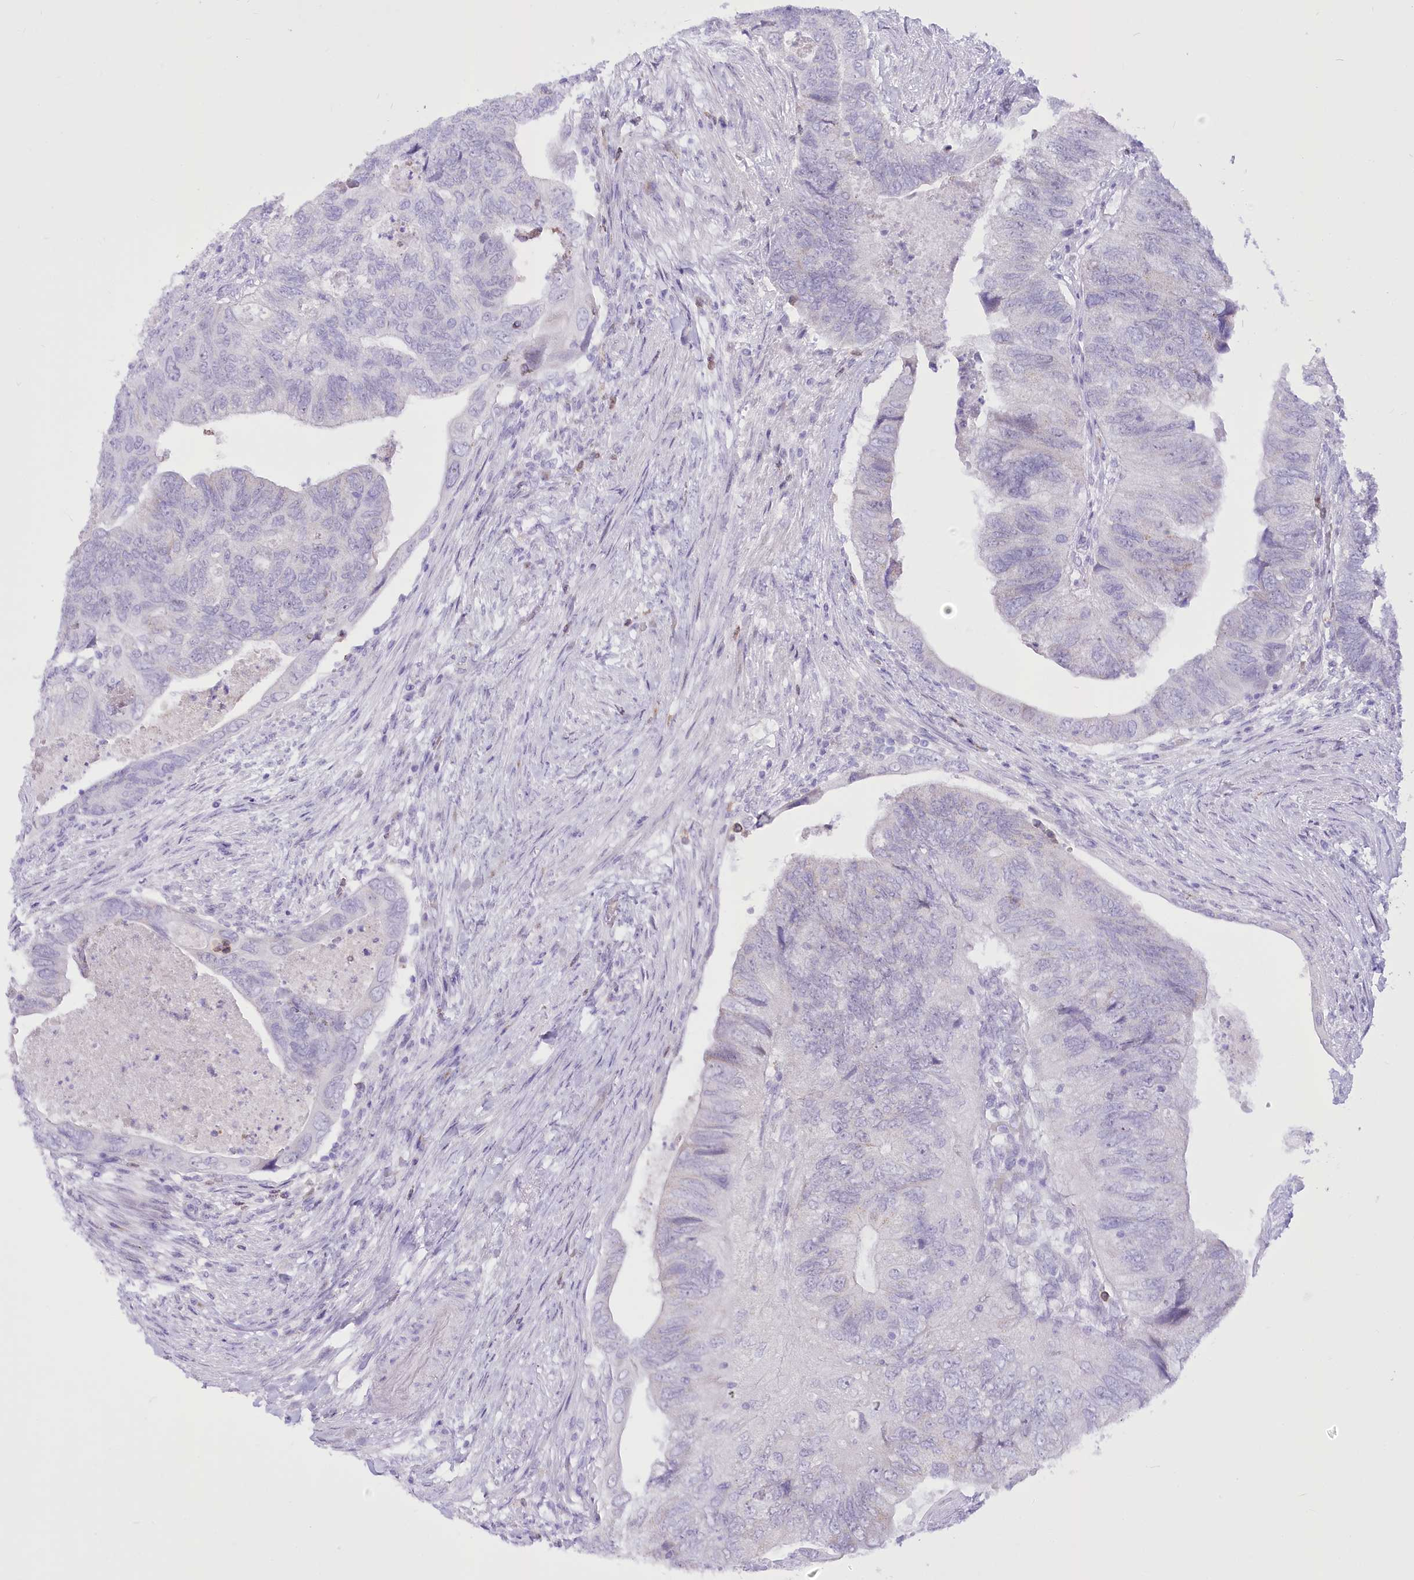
{"staining": {"intensity": "negative", "quantity": "none", "location": "none"}, "tissue": "colorectal cancer", "cell_type": "Tumor cells", "image_type": "cancer", "snomed": [{"axis": "morphology", "description": "Adenocarcinoma, NOS"}, {"axis": "topography", "description": "Rectum"}], "caption": "This is a image of immunohistochemistry staining of colorectal cancer (adenocarcinoma), which shows no expression in tumor cells. The staining was performed using DAB to visualize the protein expression in brown, while the nuclei were stained in blue with hematoxylin (Magnification: 20x).", "gene": "BEND7", "patient": {"sex": "male", "age": 63}}